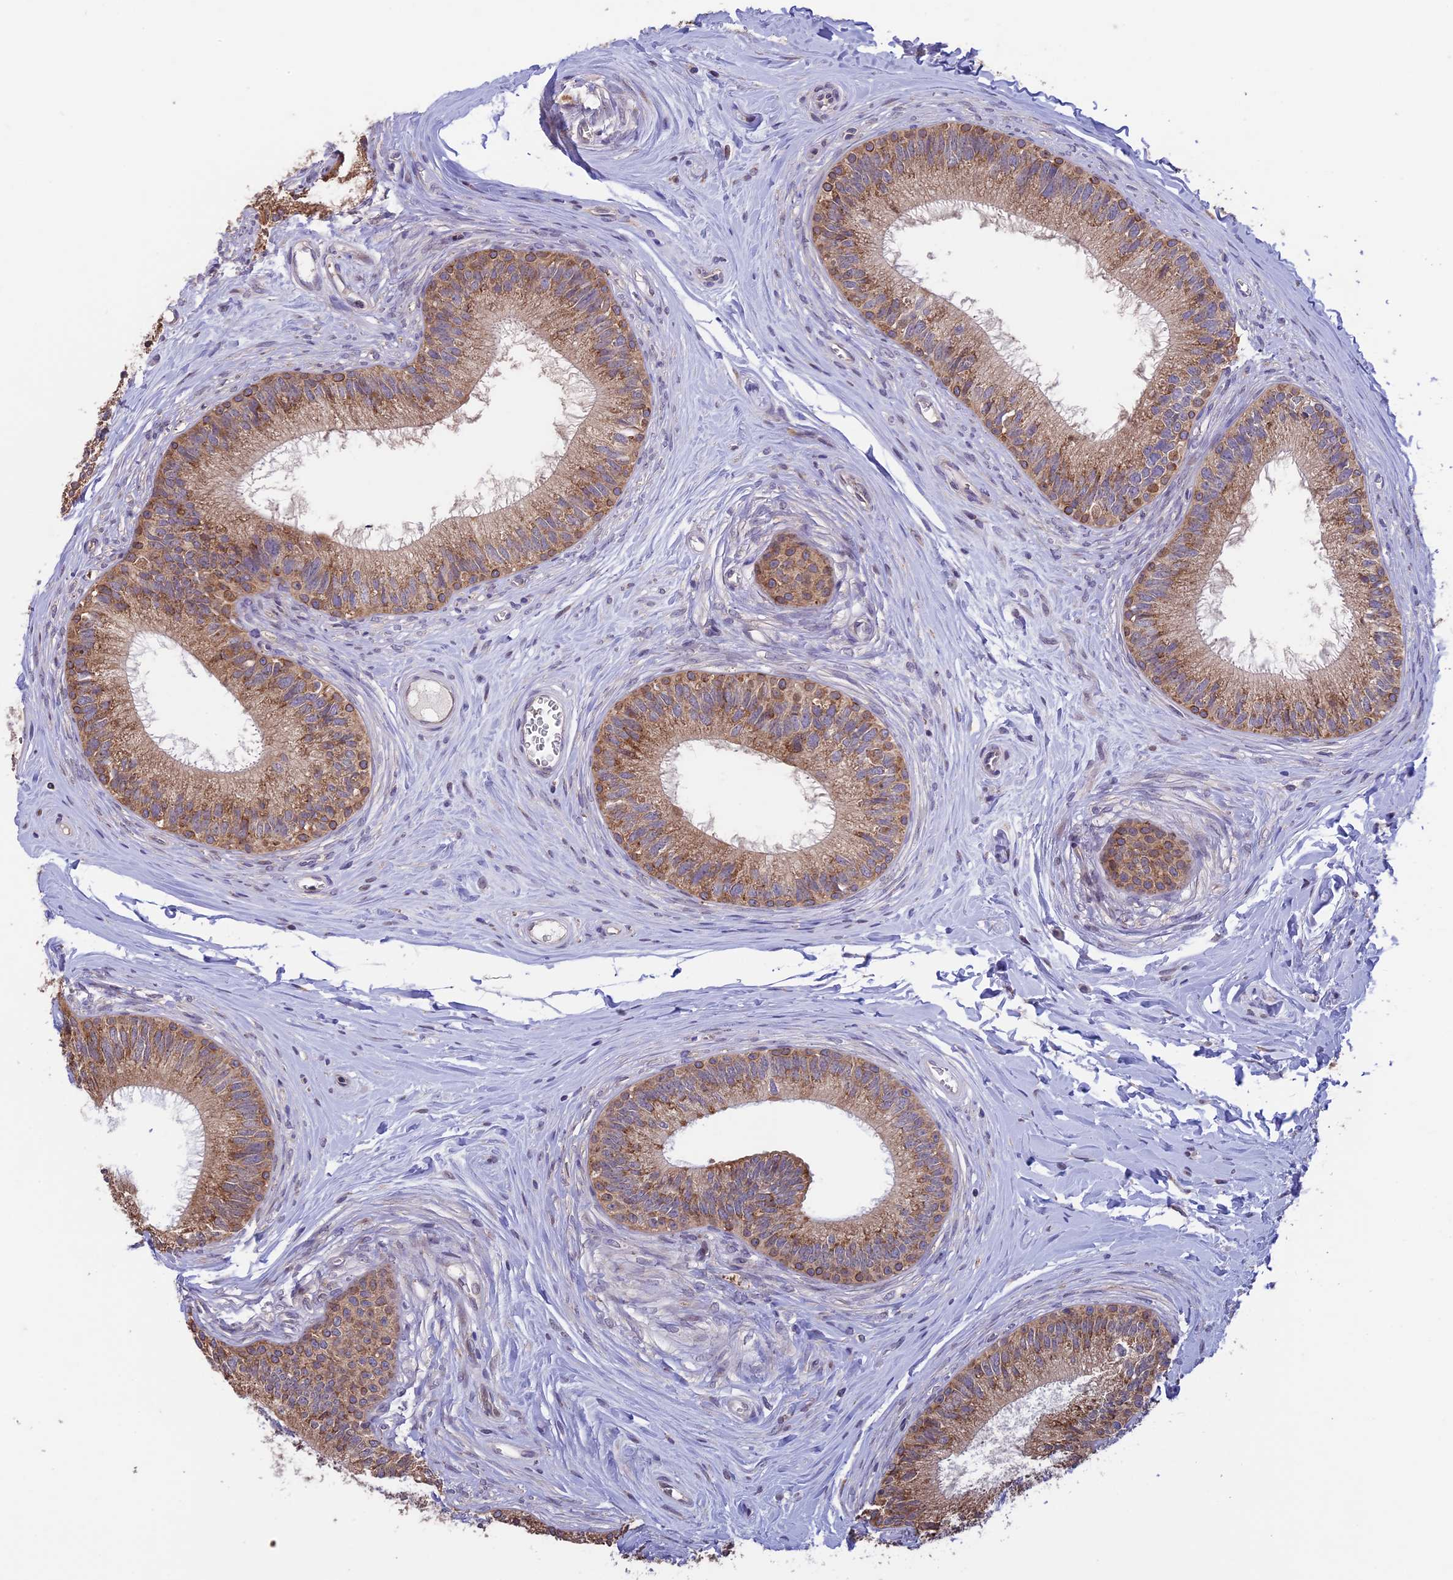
{"staining": {"intensity": "moderate", "quantity": "25%-75%", "location": "cytoplasmic/membranous"}, "tissue": "epididymis", "cell_type": "Glandular cells", "image_type": "normal", "snomed": [{"axis": "morphology", "description": "Normal tissue, NOS"}, {"axis": "topography", "description": "Epididymis"}], "caption": "A micrograph showing moderate cytoplasmic/membranous staining in approximately 25%-75% of glandular cells in normal epididymis, as visualized by brown immunohistochemical staining.", "gene": "DMRTA2", "patient": {"sex": "male", "age": 33}}